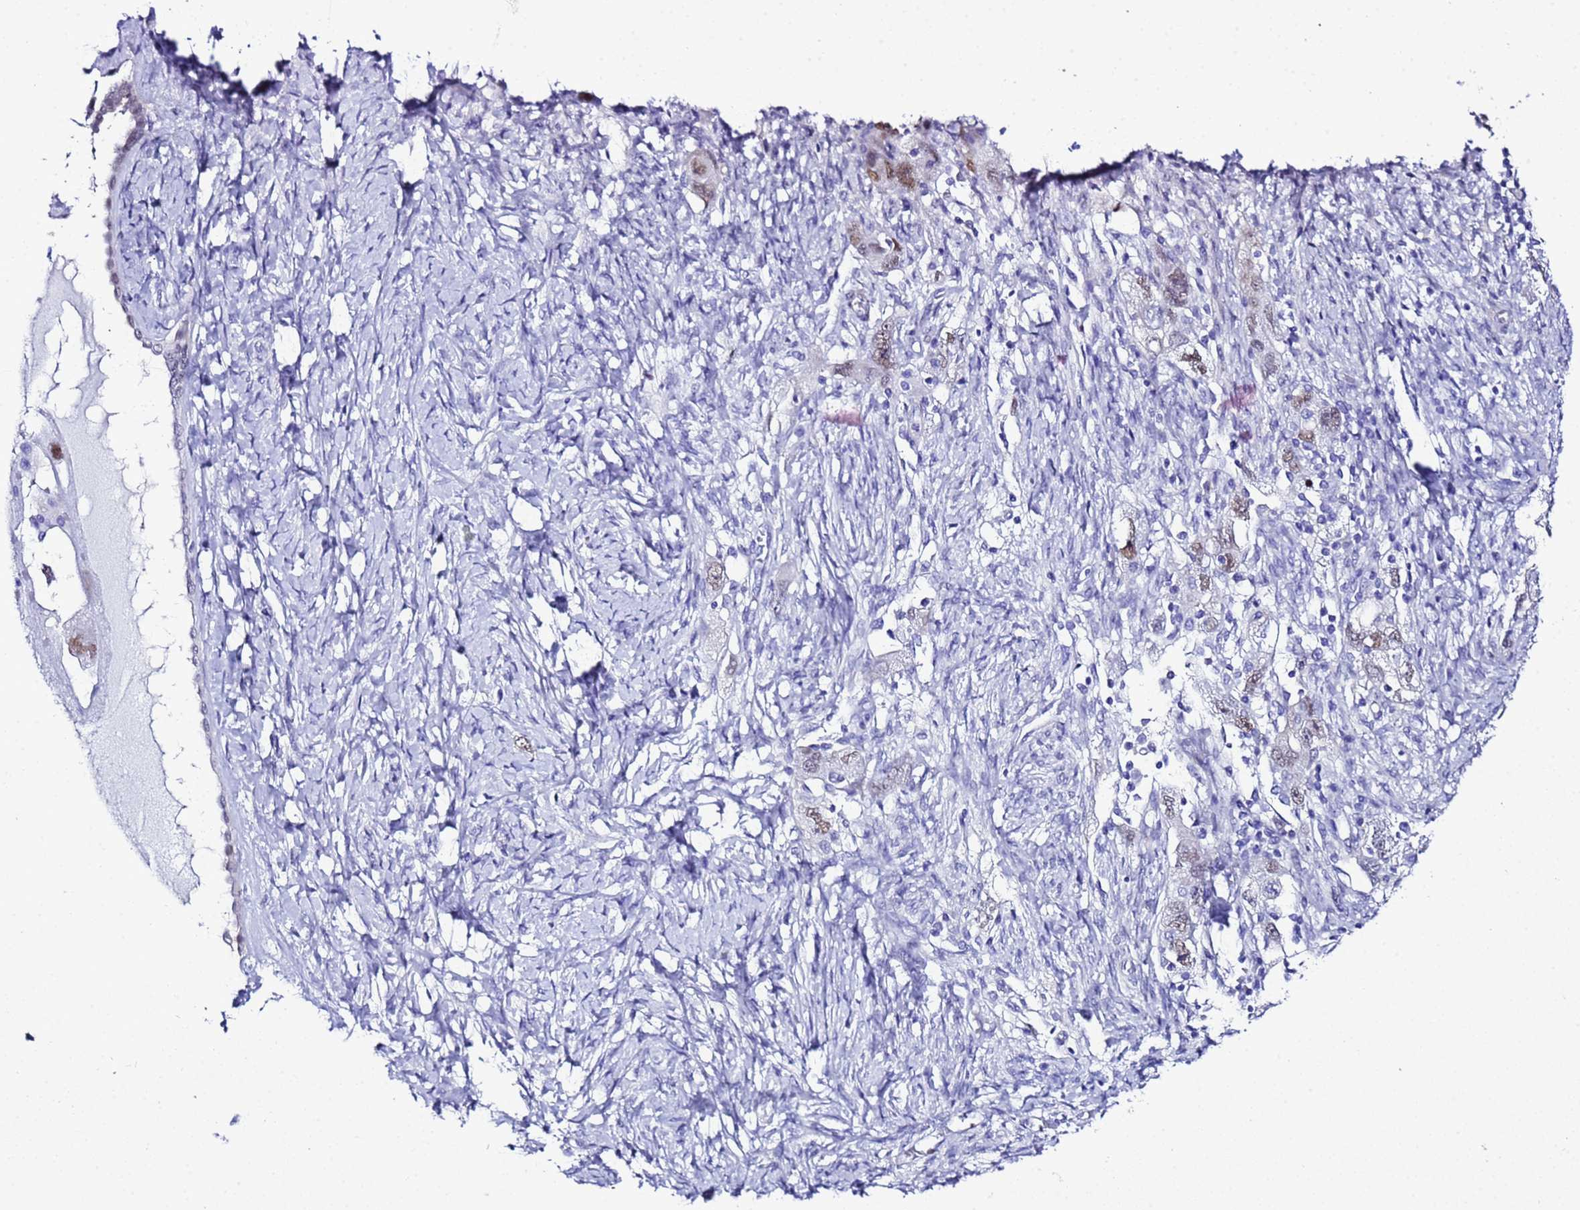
{"staining": {"intensity": "moderate", "quantity": "<25%", "location": "nuclear"}, "tissue": "ovarian cancer", "cell_type": "Tumor cells", "image_type": "cancer", "snomed": [{"axis": "morphology", "description": "Carcinoma, NOS"}, {"axis": "morphology", "description": "Cystadenocarcinoma, serous, NOS"}, {"axis": "topography", "description": "Ovary"}], "caption": "Brown immunohistochemical staining in human ovarian carcinoma demonstrates moderate nuclear staining in about <25% of tumor cells.", "gene": "BCL7A", "patient": {"sex": "female", "age": 69}}